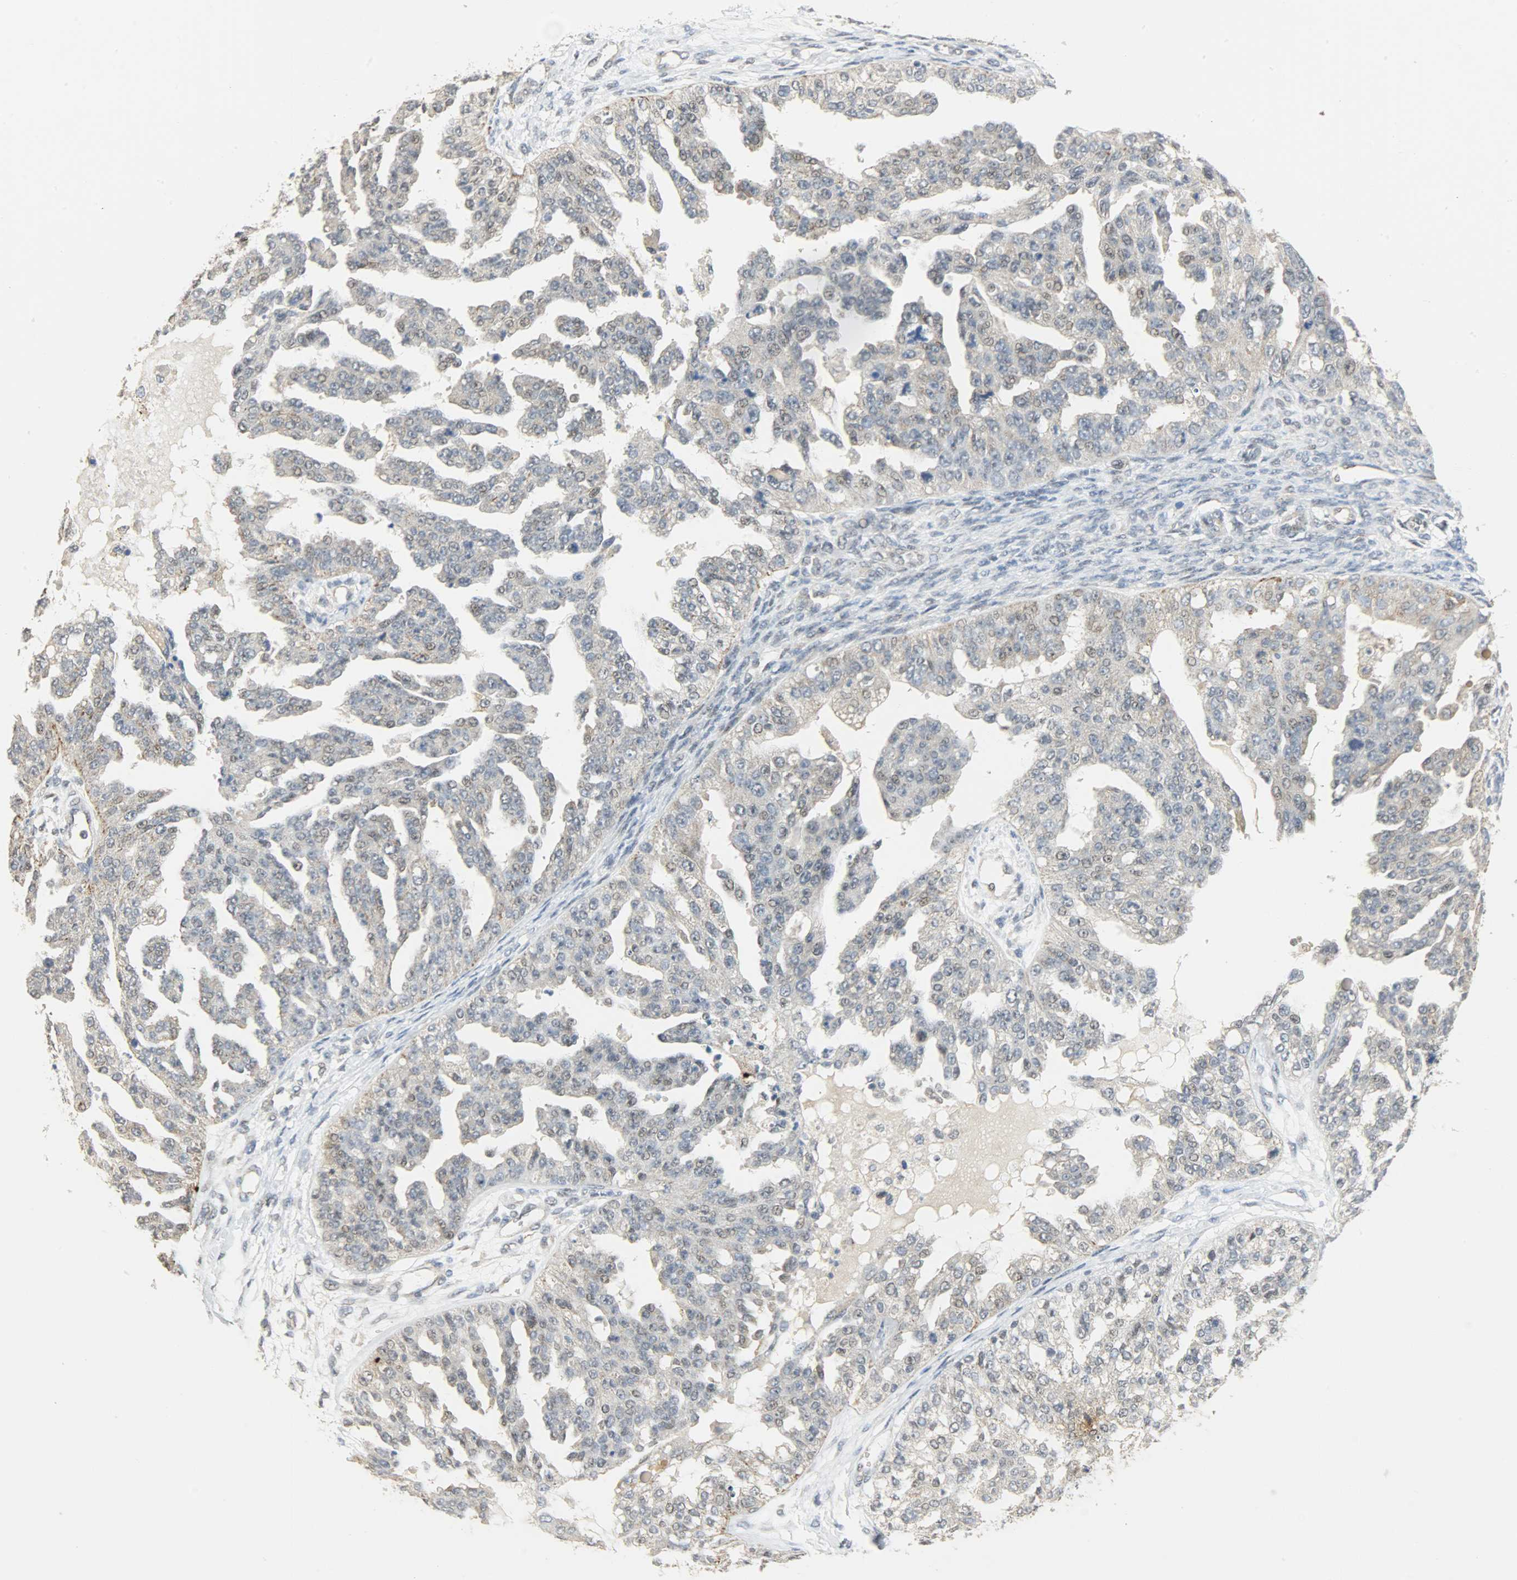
{"staining": {"intensity": "weak", "quantity": "<25%", "location": "cytoplasmic/membranous,nuclear"}, "tissue": "ovarian cancer", "cell_type": "Tumor cells", "image_type": "cancer", "snomed": [{"axis": "morphology", "description": "Cystadenocarcinoma, serous, NOS"}, {"axis": "topography", "description": "Ovary"}], "caption": "Immunohistochemistry (IHC) of ovarian cancer exhibits no positivity in tumor cells.", "gene": "GIT2", "patient": {"sex": "female", "age": 58}}